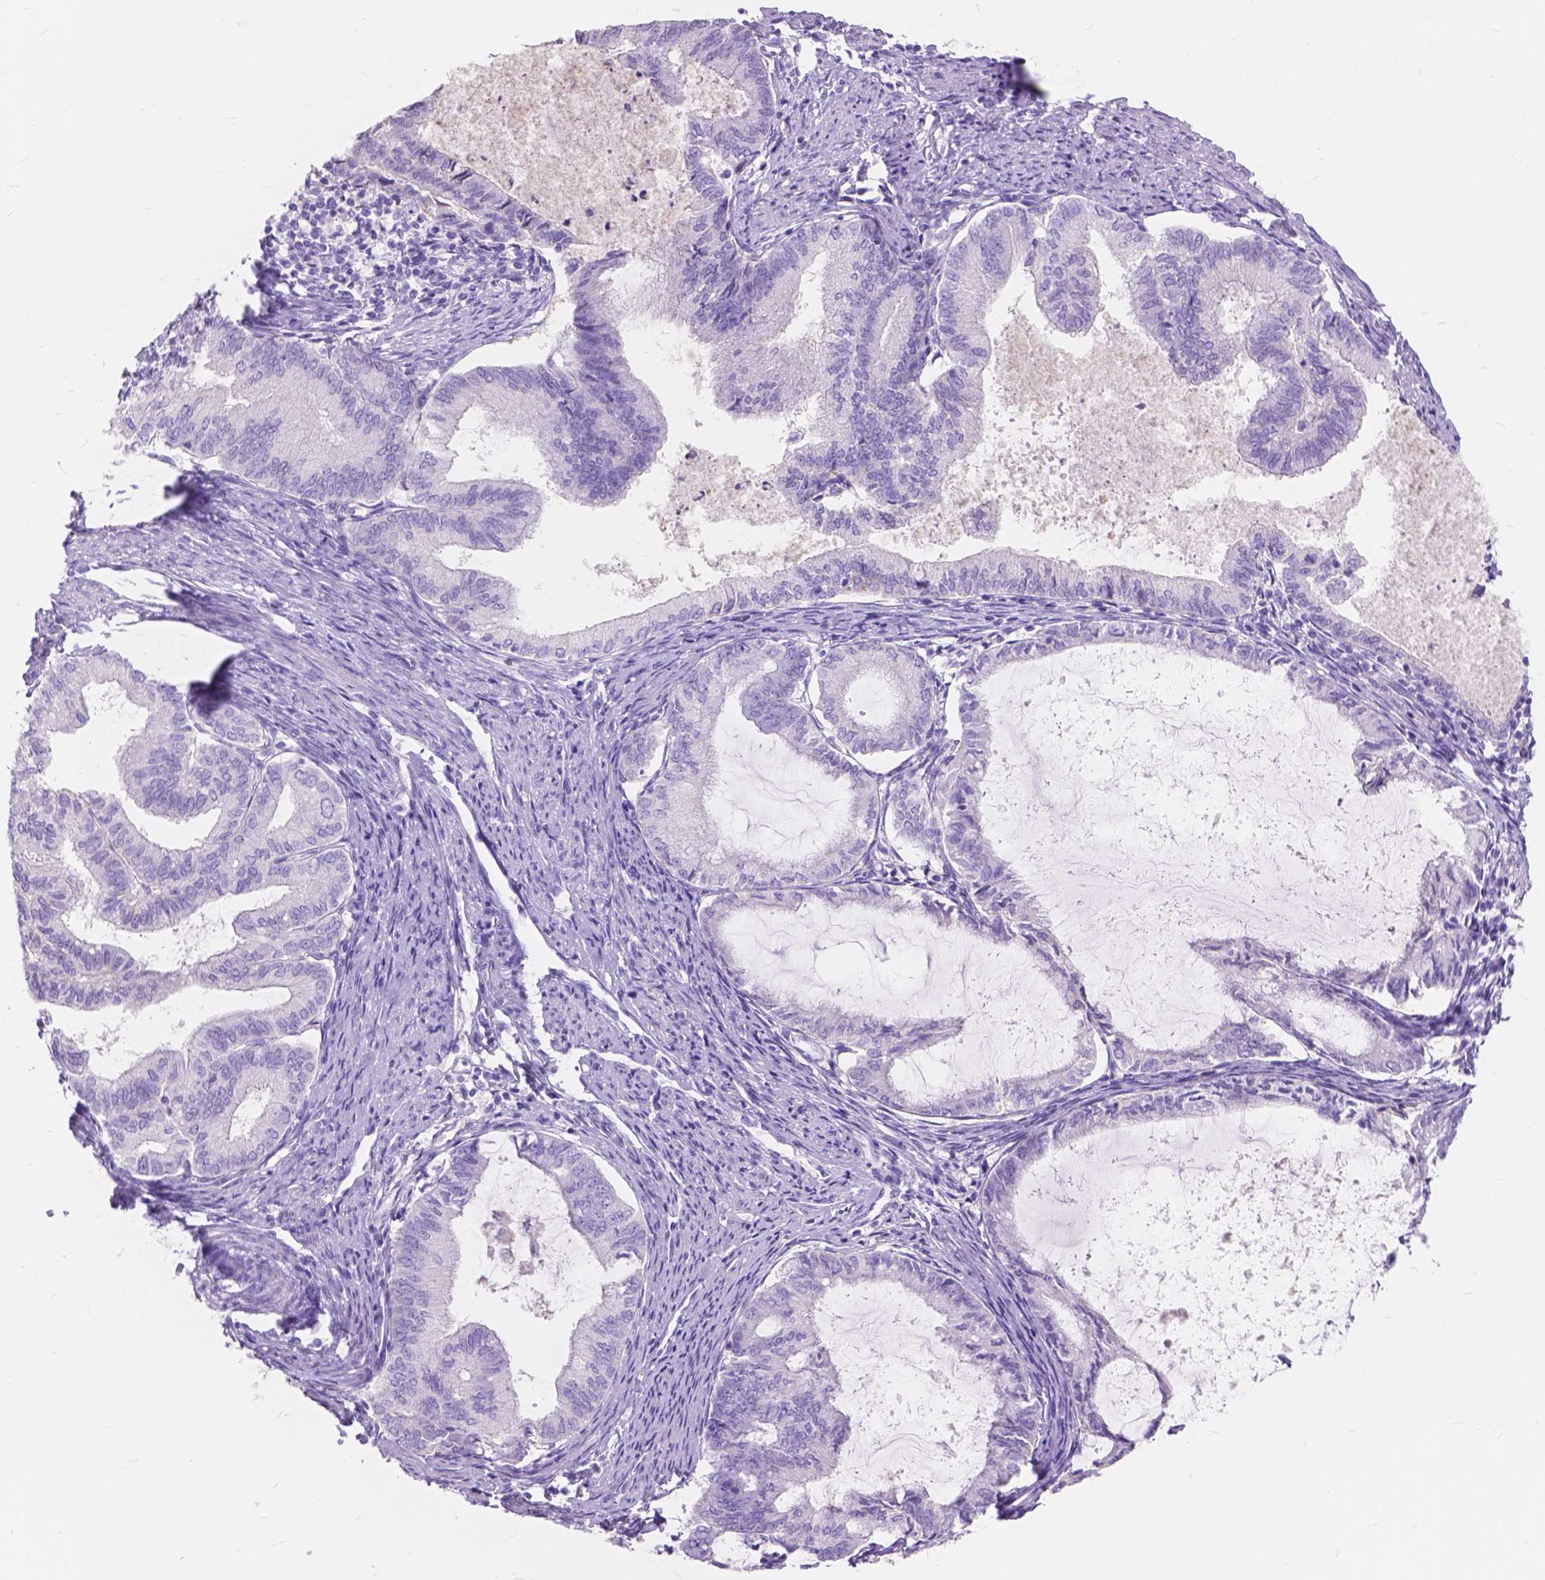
{"staining": {"intensity": "negative", "quantity": "none", "location": "none"}, "tissue": "endometrial cancer", "cell_type": "Tumor cells", "image_type": "cancer", "snomed": [{"axis": "morphology", "description": "Adenocarcinoma, NOS"}, {"axis": "topography", "description": "Endometrium"}], "caption": "The micrograph demonstrates no staining of tumor cells in endometrial adenocarcinoma.", "gene": "FOXL2", "patient": {"sex": "female", "age": 86}}